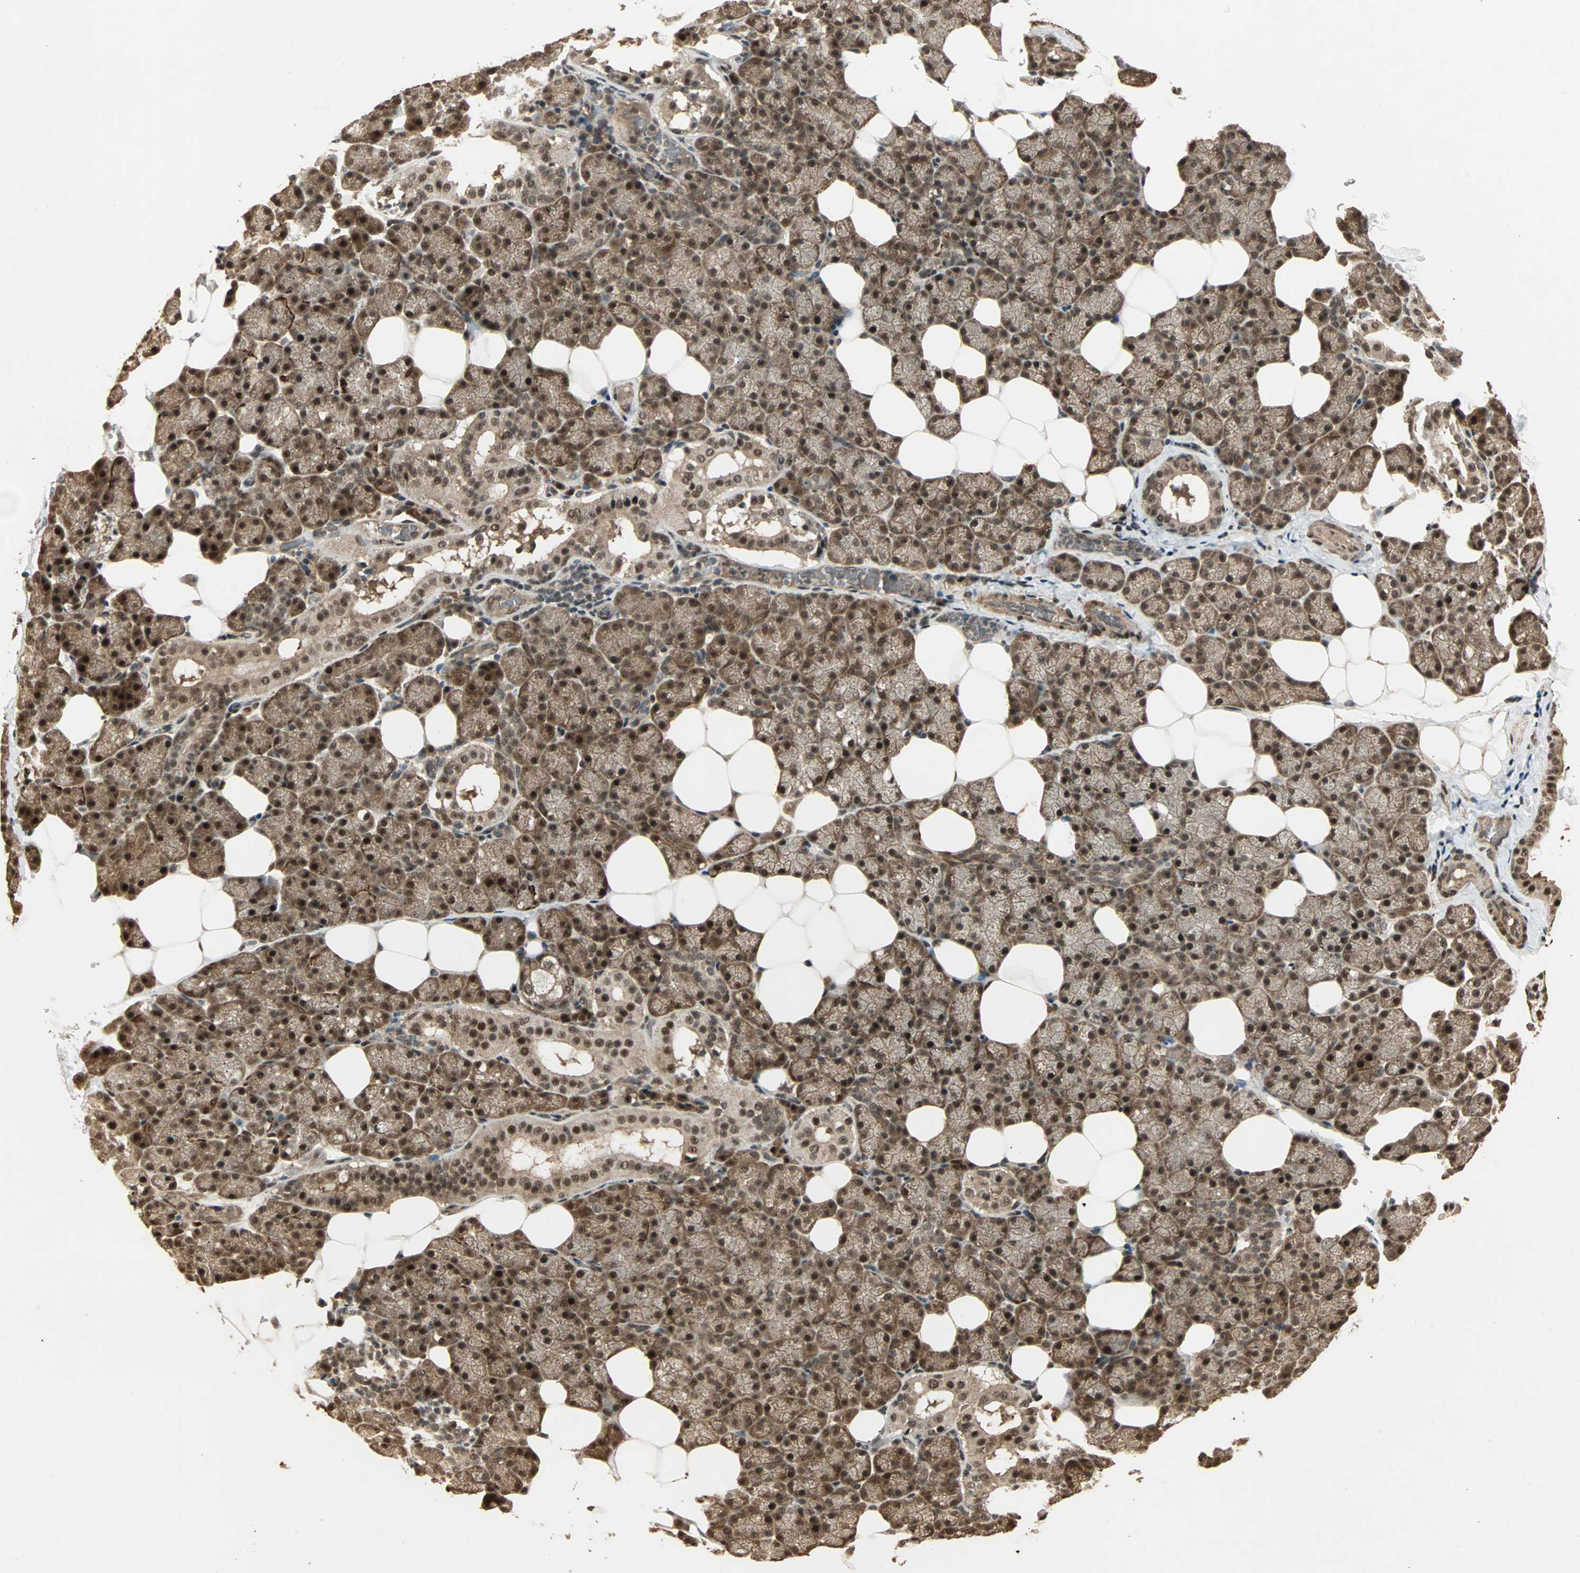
{"staining": {"intensity": "strong", "quantity": ">75%", "location": "cytoplasmic/membranous,nuclear"}, "tissue": "salivary gland", "cell_type": "Glandular cells", "image_type": "normal", "snomed": [{"axis": "morphology", "description": "Normal tissue, NOS"}, {"axis": "topography", "description": "Lymph node"}, {"axis": "topography", "description": "Salivary gland"}], "caption": "Normal salivary gland reveals strong cytoplasmic/membranous,nuclear expression in about >75% of glandular cells.", "gene": "ZSCAN31", "patient": {"sex": "male", "age": 8}}